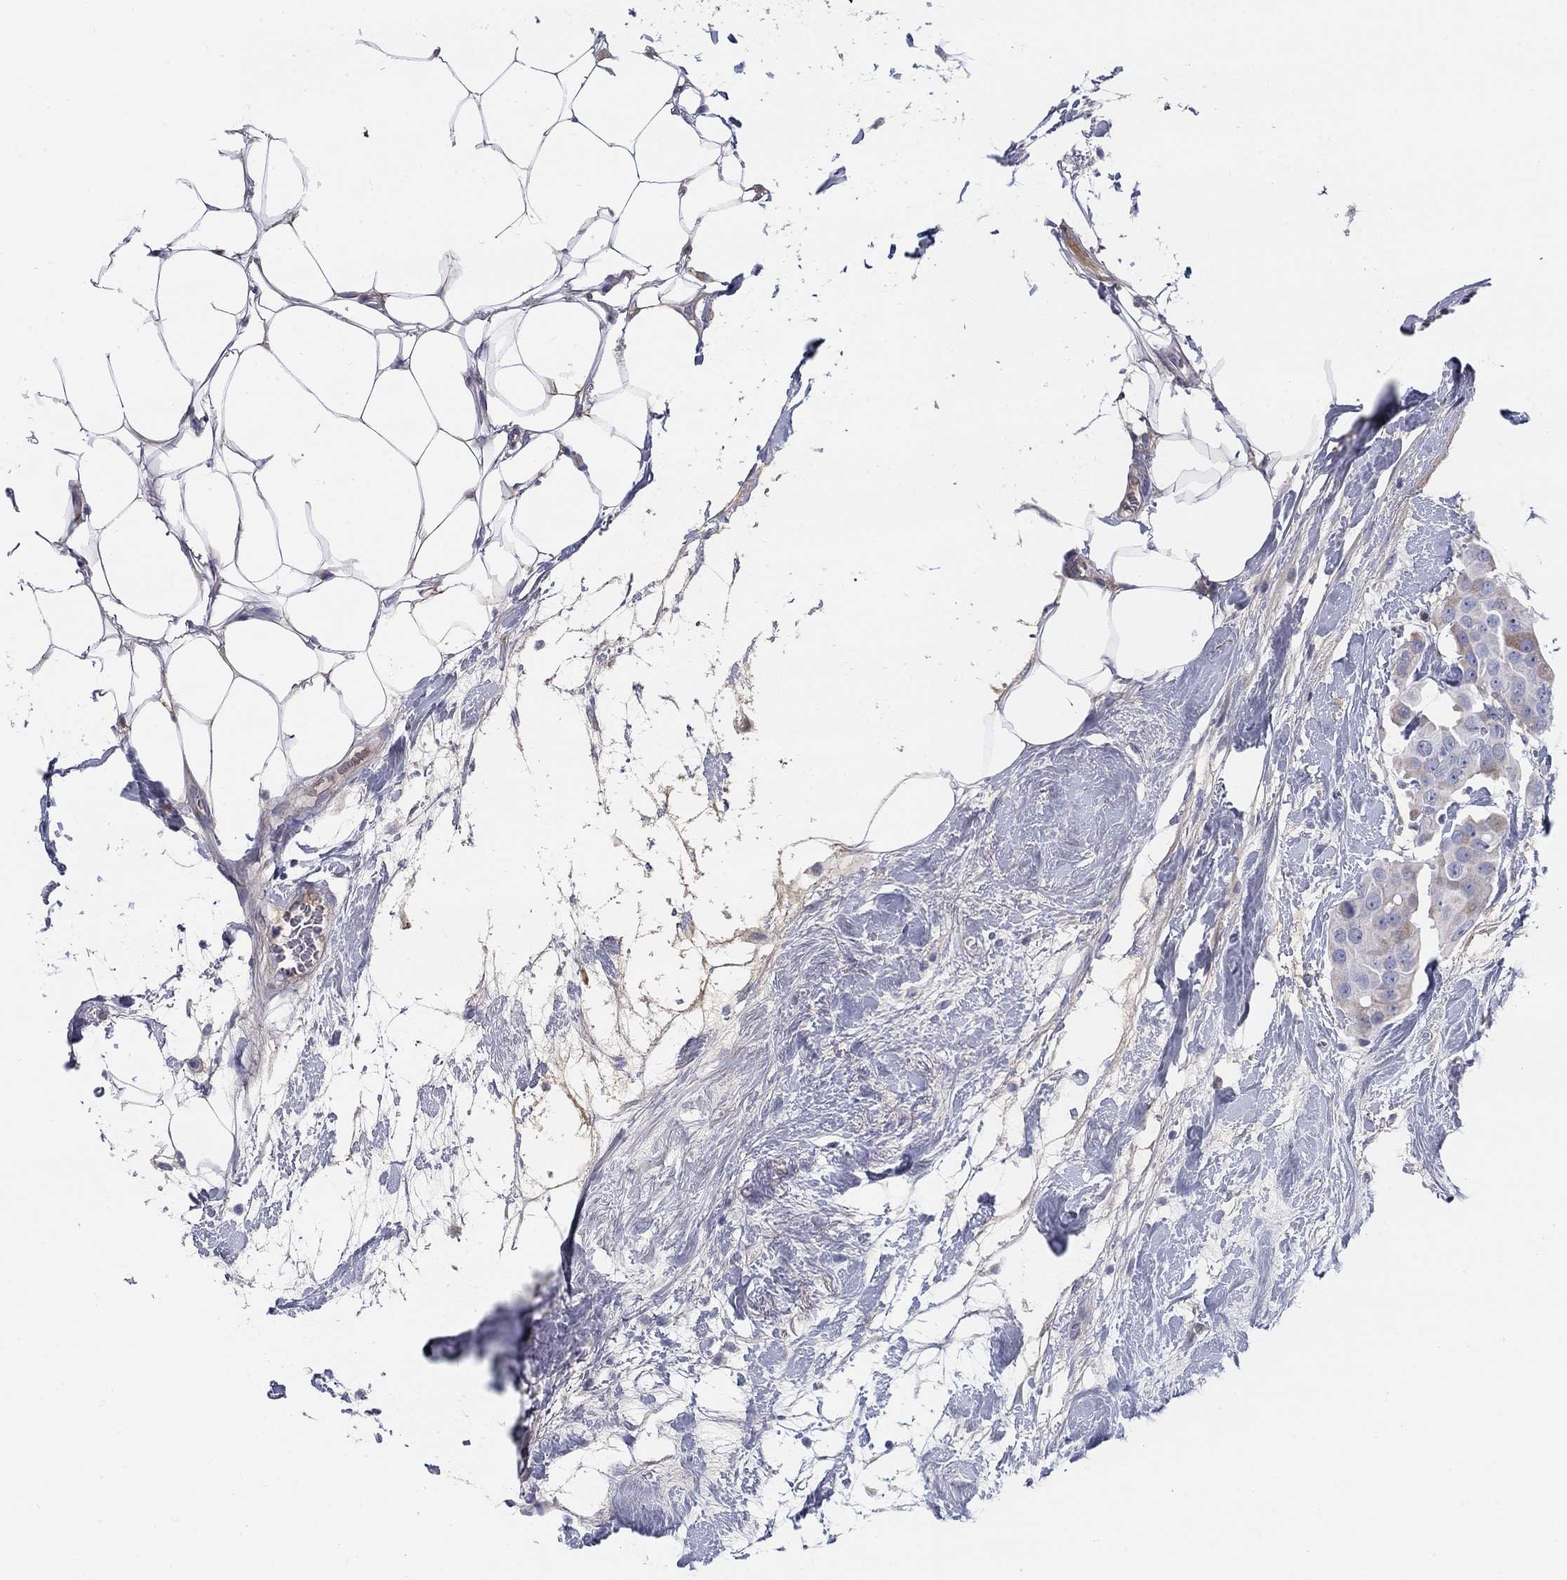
{"staining": {"intensity": "weak", "quantity": "<25%", "location": "cytoplasmic/membranous"}, "tissue": "breast cancer", "cell_type": "Tumor cells", "image_type": "cancer", "snomed": [{"axis": "morphology", "description": "Duct carcinoma"}, {"axis": "topography", "description": "Breast"}], "caption": "Micrograph shows no significant protein expression in tumor cells of invasive ductal carcinoma (breast).", "gene": "HEATR4", "patient": {"sex": "female", "age": 45}}